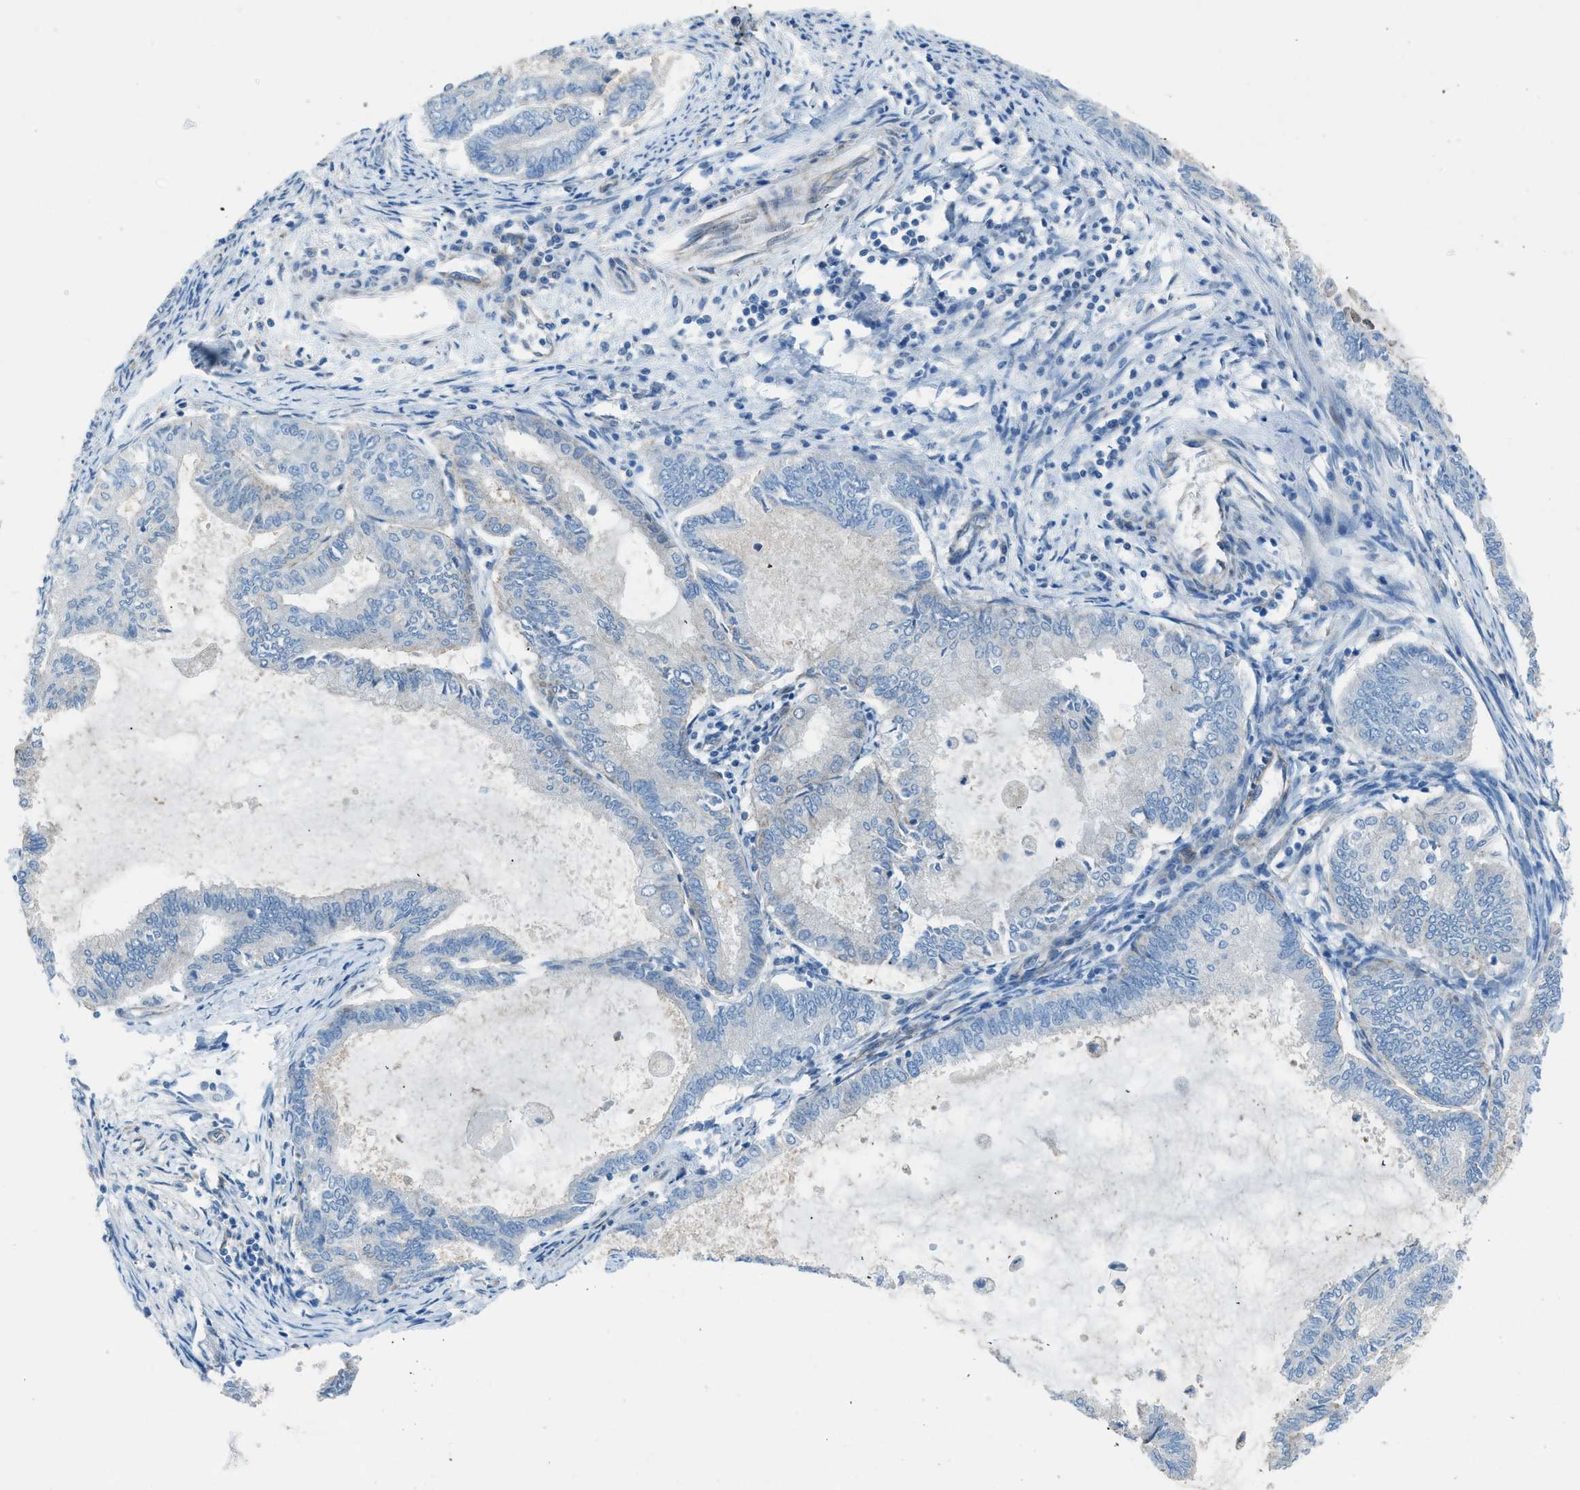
{"staining": {"intensity": "negative", "quantity": "none", "location": "none"}, "tissue": "endometrial cancer", "cell_type": "Tumor cells", "image_type": "cancer", "snomed": [{"axis": "morphology", "description": "Adenocarcinoma, NOS"}, {"axis": "topography", "description": "Endometrium"}], "caption": "Micrograph shows no significant protein staining in tumor cells of endometrial adenocarcinoma.", "gene": "PRKN", "patient": {"sex": "female", "age": 86}}